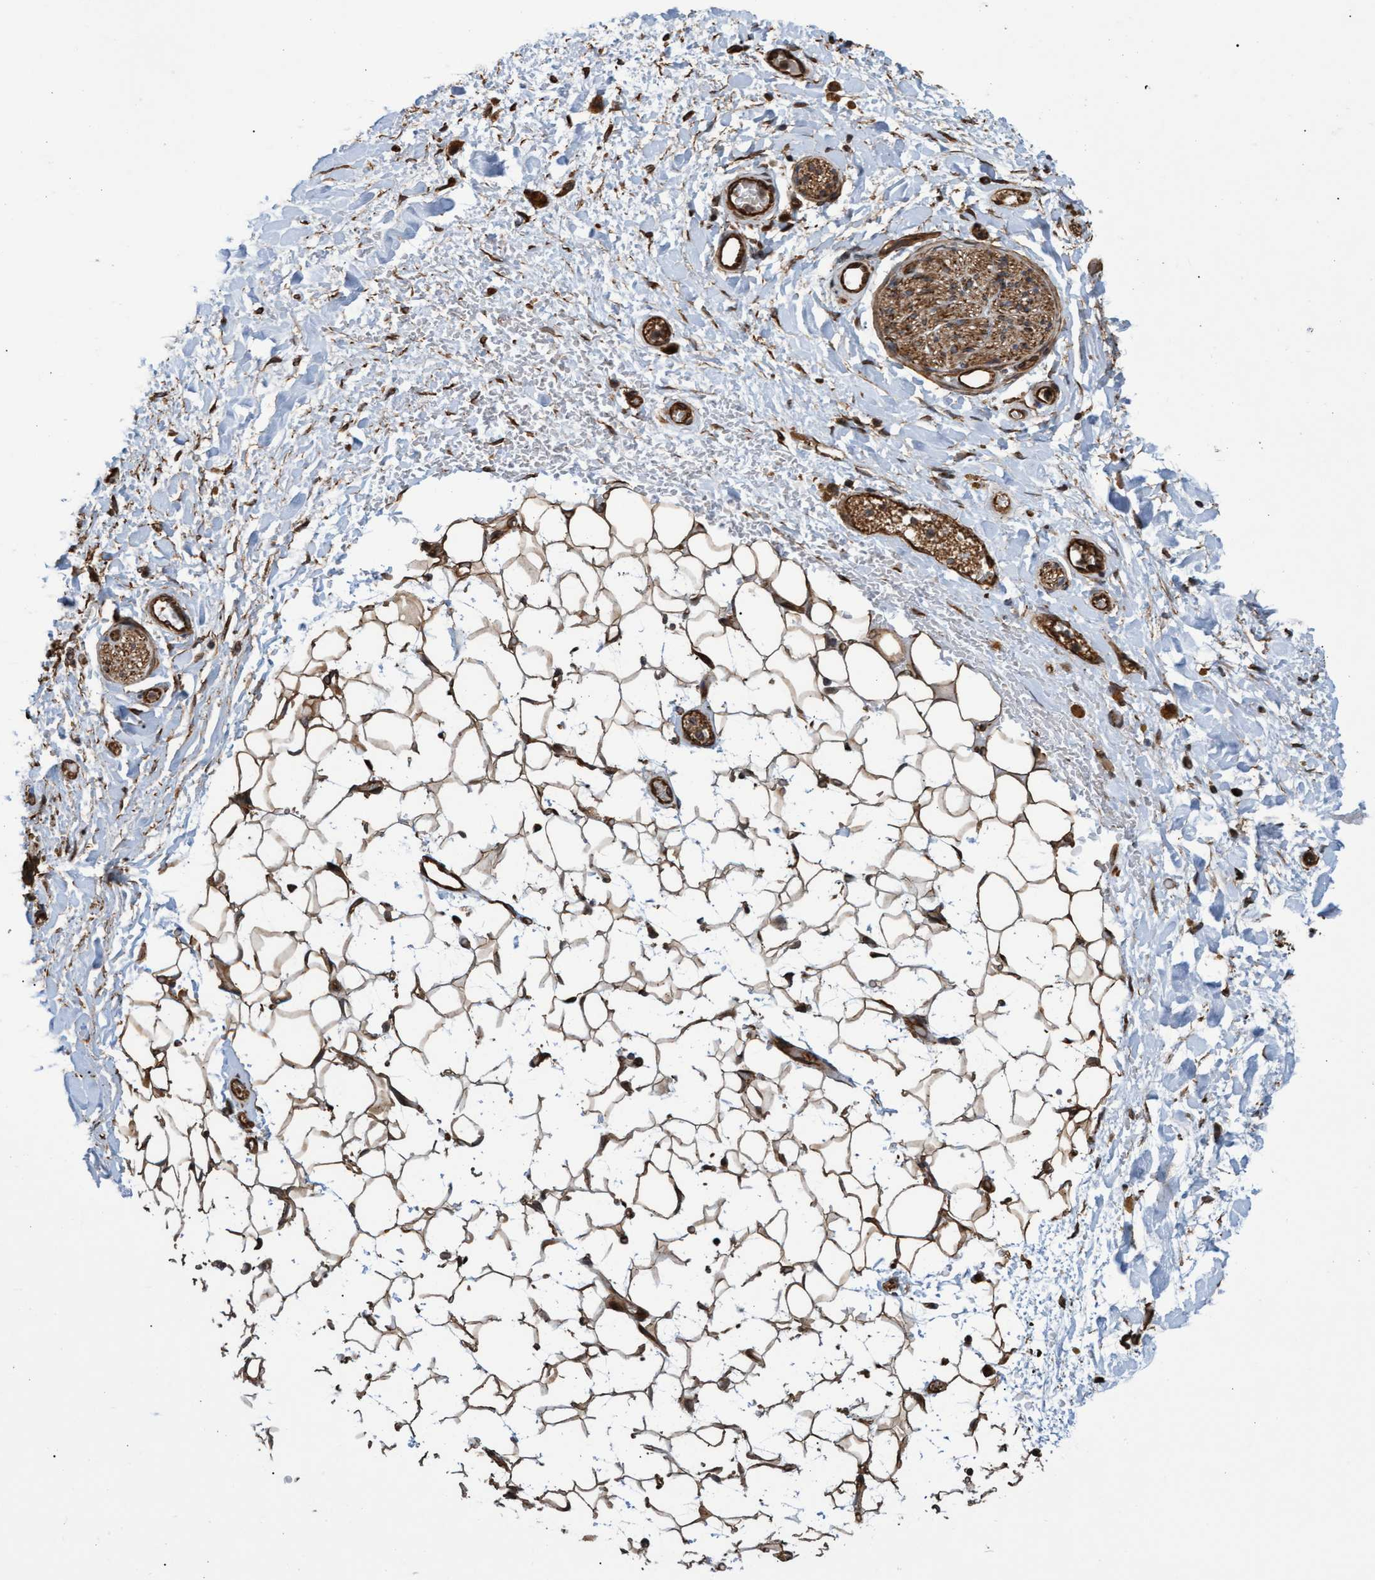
{"staining": {"intensity": "strong", "quantity": ">75%", "location": "cytoplasmic/membranous"}, "tissue": "adipose tissue", "cell_type": "Adipocytes", "image_type": "normal", "snomed": [{"axis": "morphology", "description": "Normal tissue, NOS"}, {"axis": "topography", "description": "Kidney"}, {"axis": "topography", "description": "Peripheral nerve tissue"}], "caption": "Adipose tissue was stained to show a protein in brown. There is high levels of strong cytoplasmic/membranous staining in about >75% of adipocytes. The staining was performed using DAB to visualize the protein expression in brown, while the nuclei were stained in blue with hematoxylin (Magnification: 20x).", "gene": "TNFRSF10B", "patient": {"sex": "male", "age": 7}}